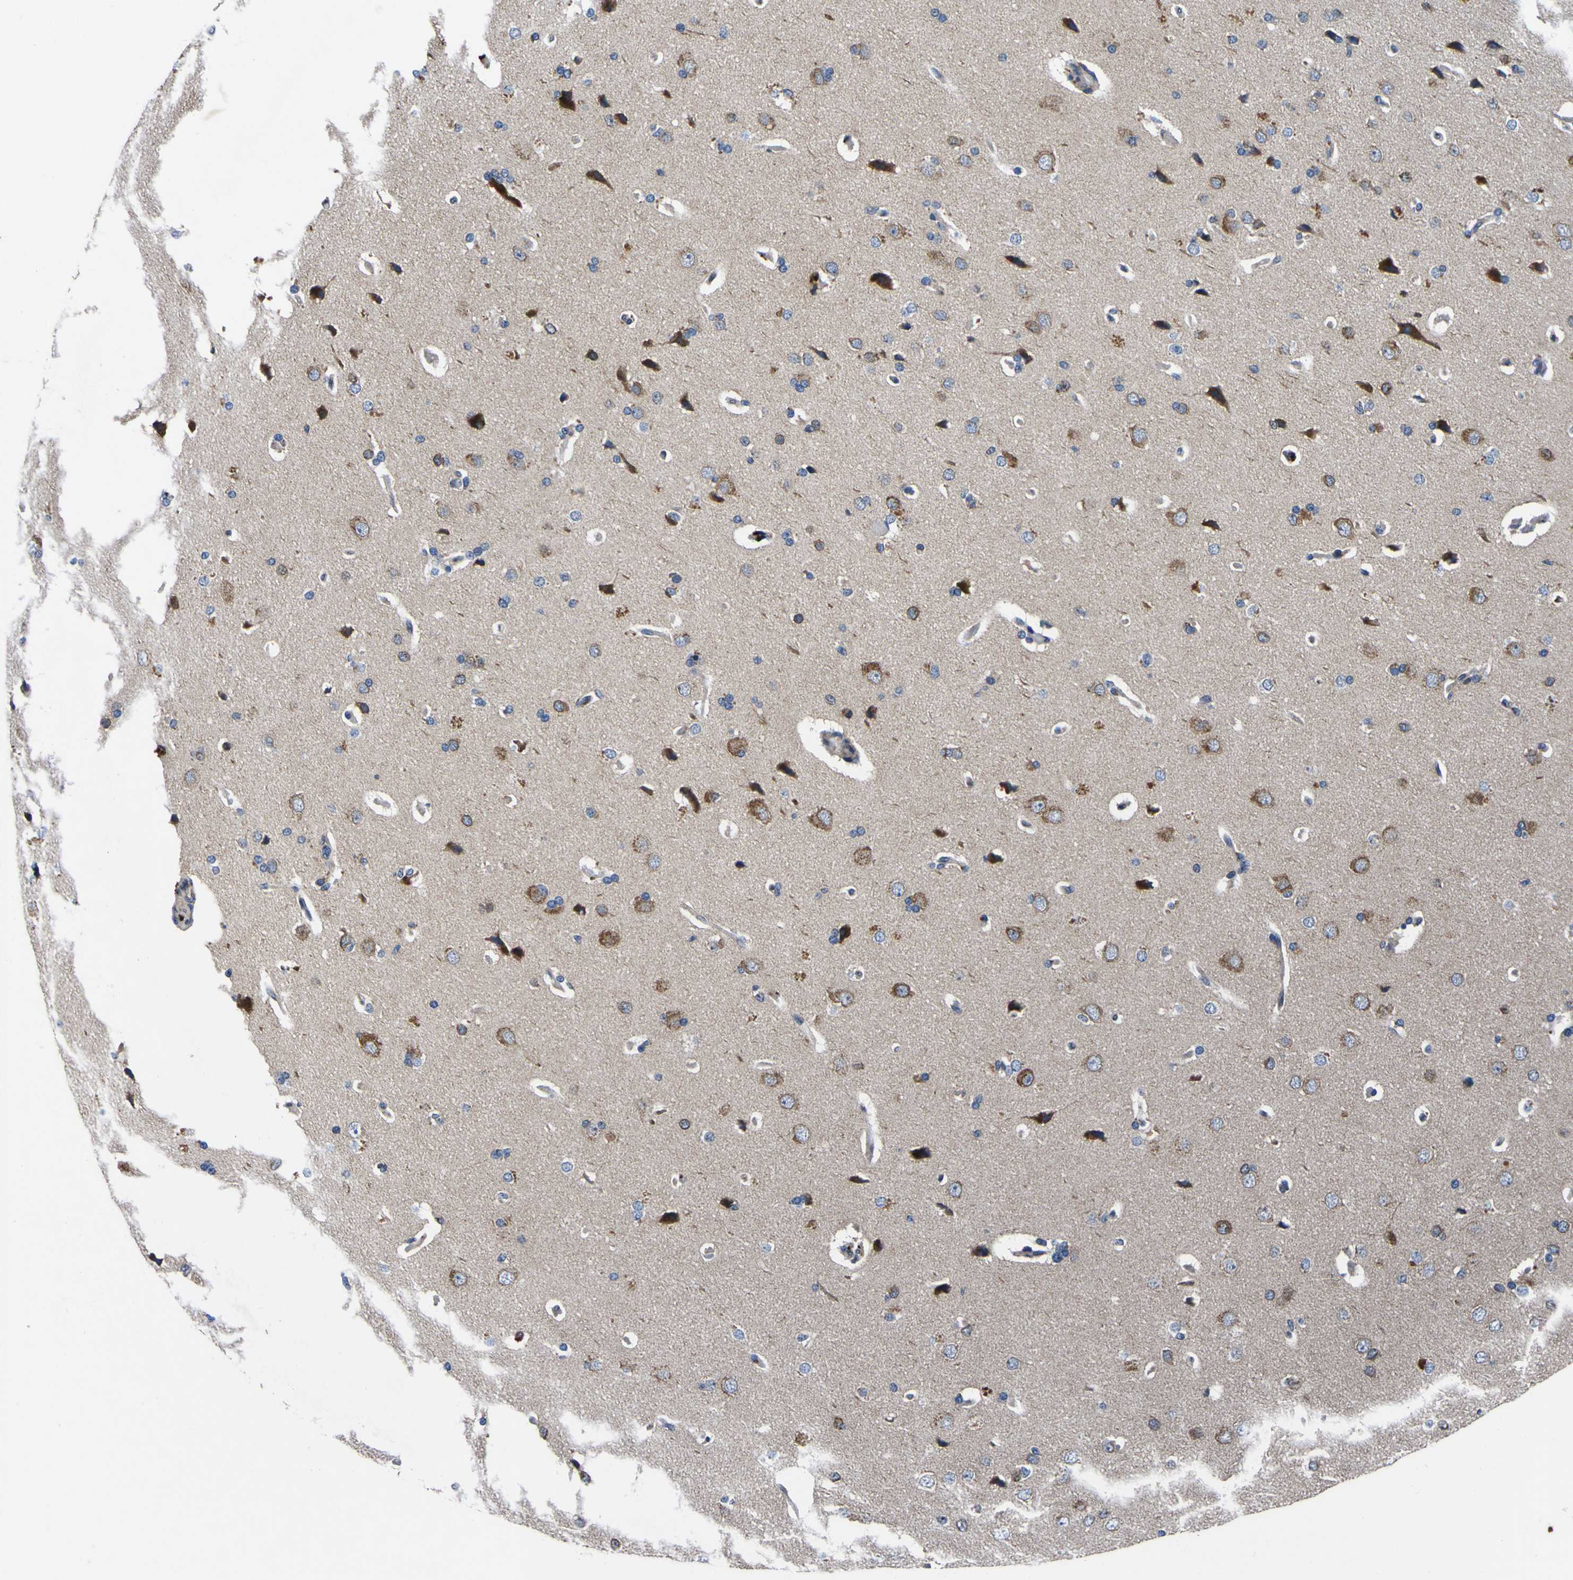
{"staining": {"intensity": "negative", "quantity": "none", "location": "none"}, "tissue": "cerebral cortex", "cell_type": "Endothelial cells", "image_type": "normal", "snomed": [{"axis": "morphology", "description": "Normal tissue, NOS"}, {"axis": "topography", "description": "Cerebral cortex"}], "caption": "Immunohistochemical staining of benign cerebral cortex demonstrates no significant positivity in endothelial cells. (DAB immunohistochemistry, high magnification).", "gene": "EPHB4", "patient": {"sex": "male", "age": 62}}